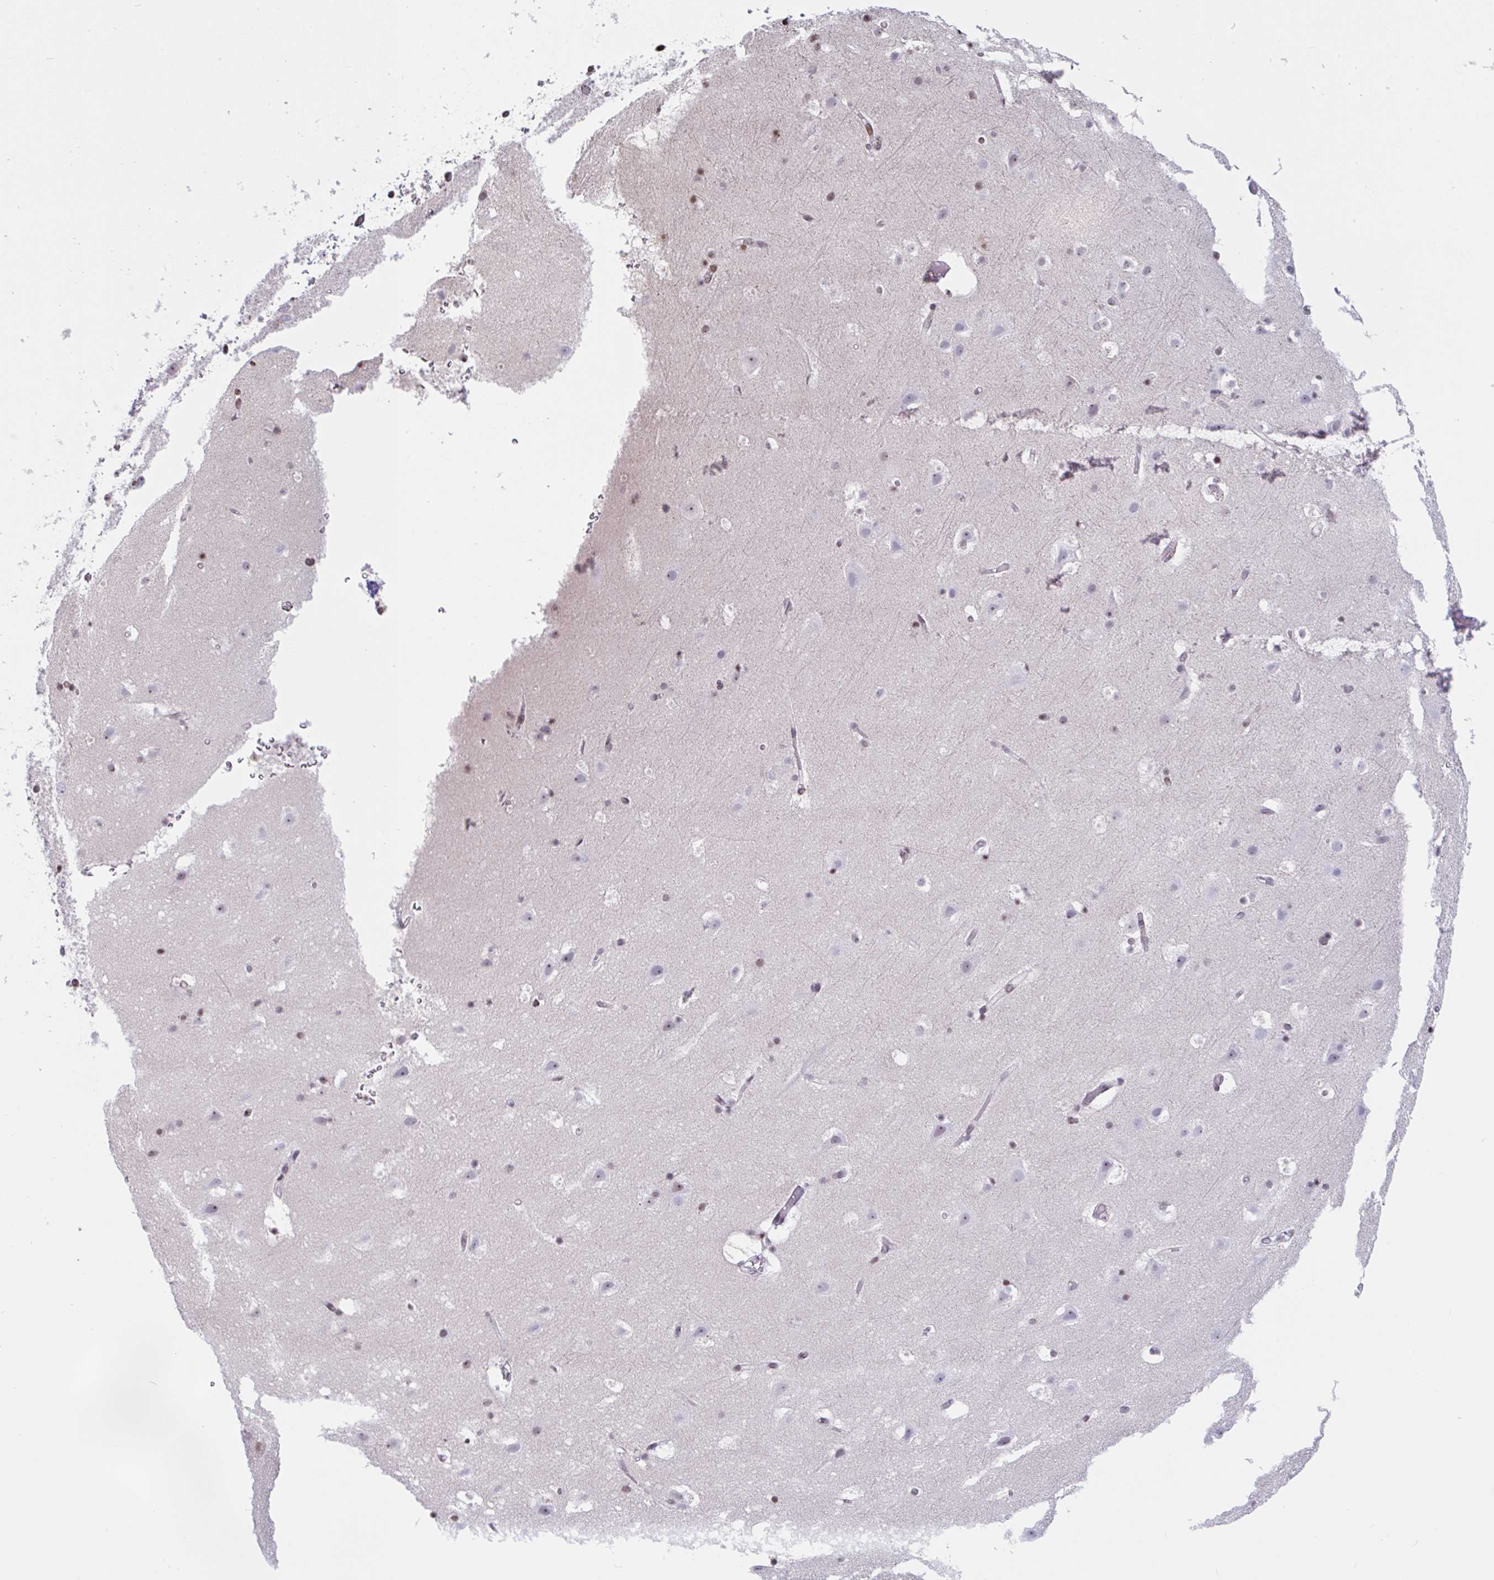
{"staining": {"intensity": "negative", "quantity": "none", "location": "none"}, "tissue": "cerebral cortex", "cell_type": "Endothelial cells", "image_type": "normal", "snomed": [{"axis": "morphology", "description": "Normal tissue, NOS"}, {"axis": "topography", "description": "Cerebral cortex"}], "caption": "This is an immunohistochemistry (IHC) micrograph of normal human cerebral cortex. There is no positivity in endothelial cells.", "gene": "NOL6", "patient": {"sex": "female", "age": 42}}